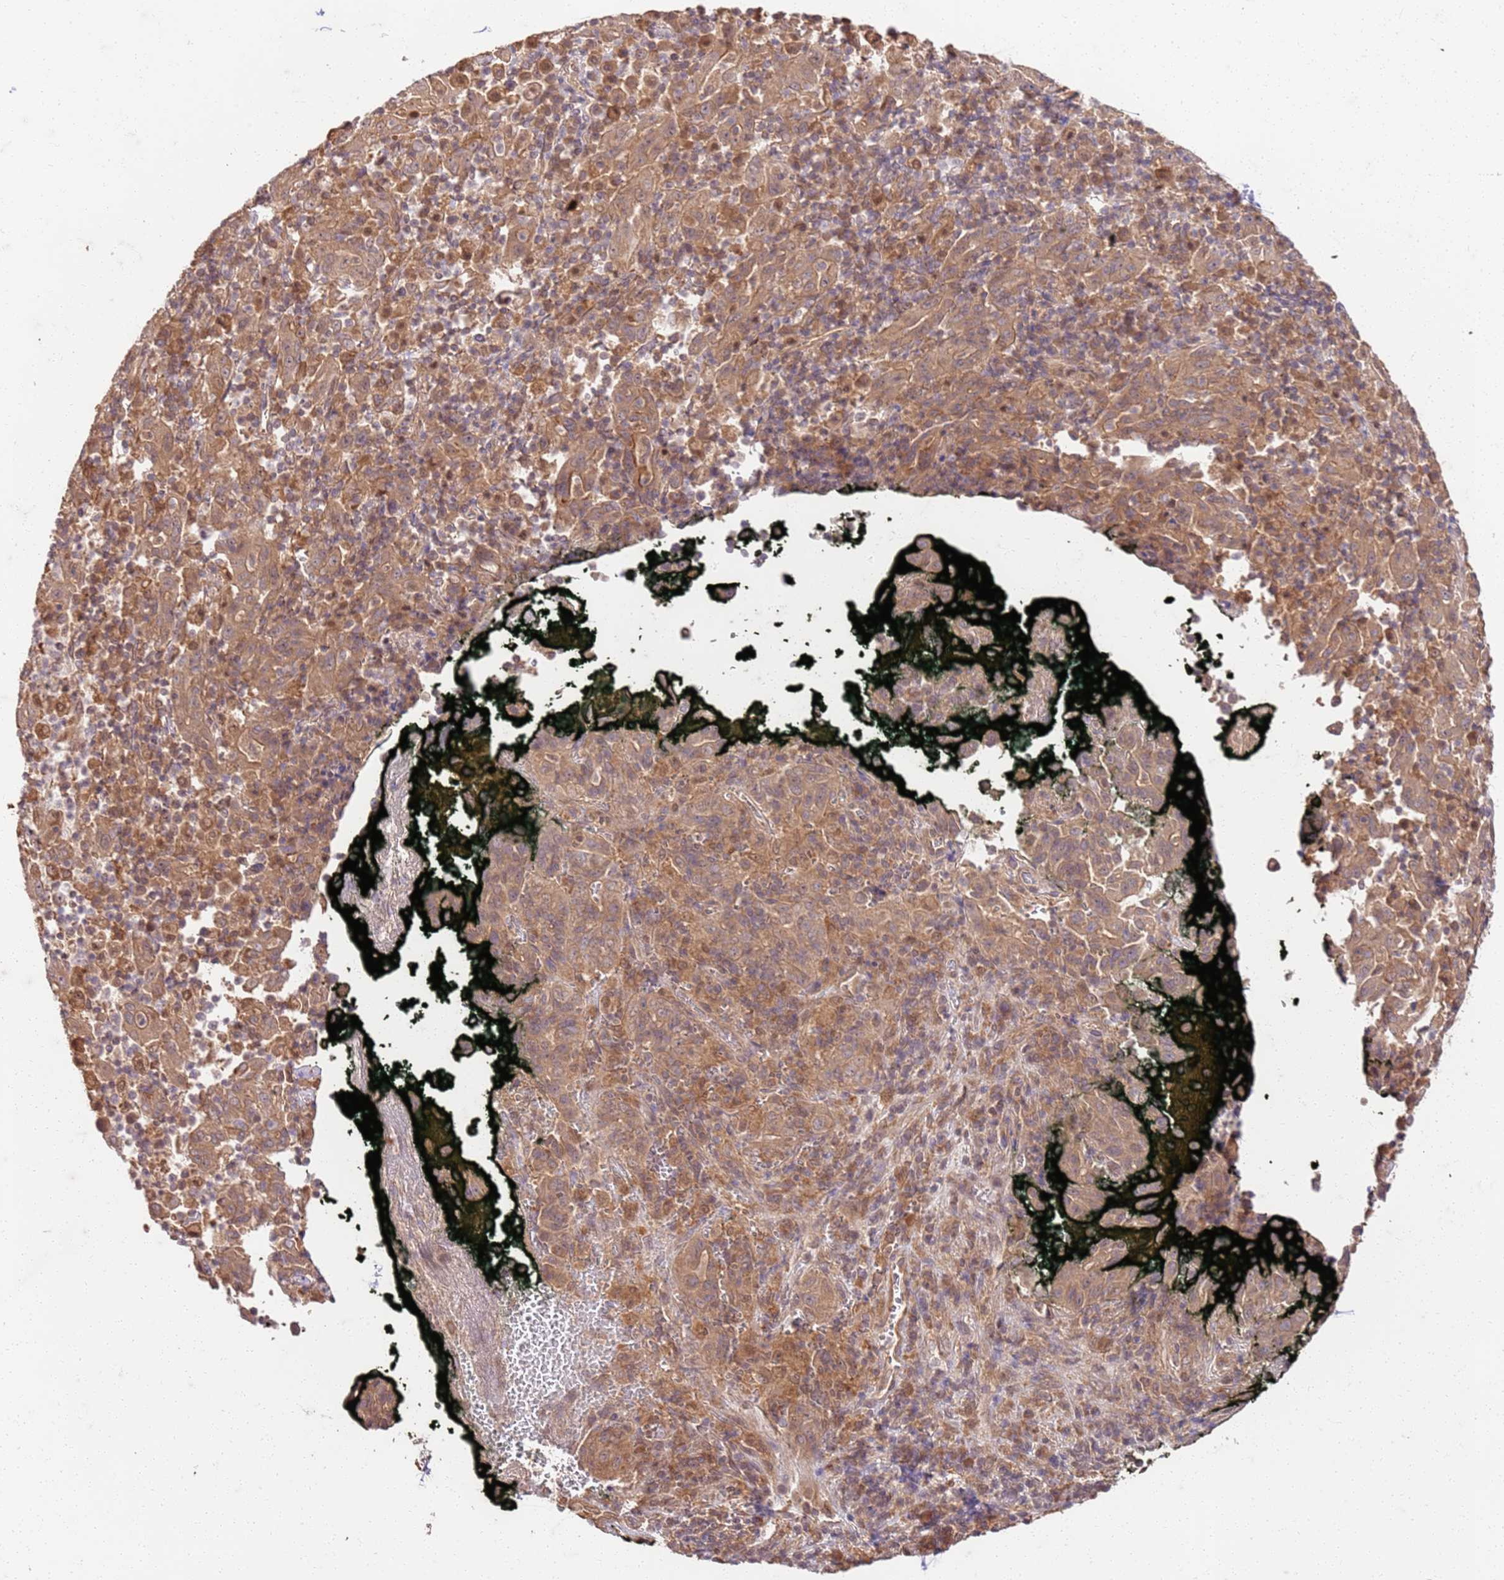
{"staining": {"intensity": "moderate", "quantity": ">75%", "location": "cytoplasmic/membranous"}, "tissue": "pancreatic cancer", "cell_type": "Tumor cells", "image_type": "cancer", "snomed": [{"axis": "morphology", "description": "Adenocarcinoma, NOS"}, {"axis": "topography", "description": "Pancreas"}], "caption": "Protein staining shows moderate cytoplasmic/membranous staining in approximately >75% of tumor cells in adenocarcinoma (pancreatic).", "gene": "UBE3A", "patient": {"sex": "male", "age": 63}}